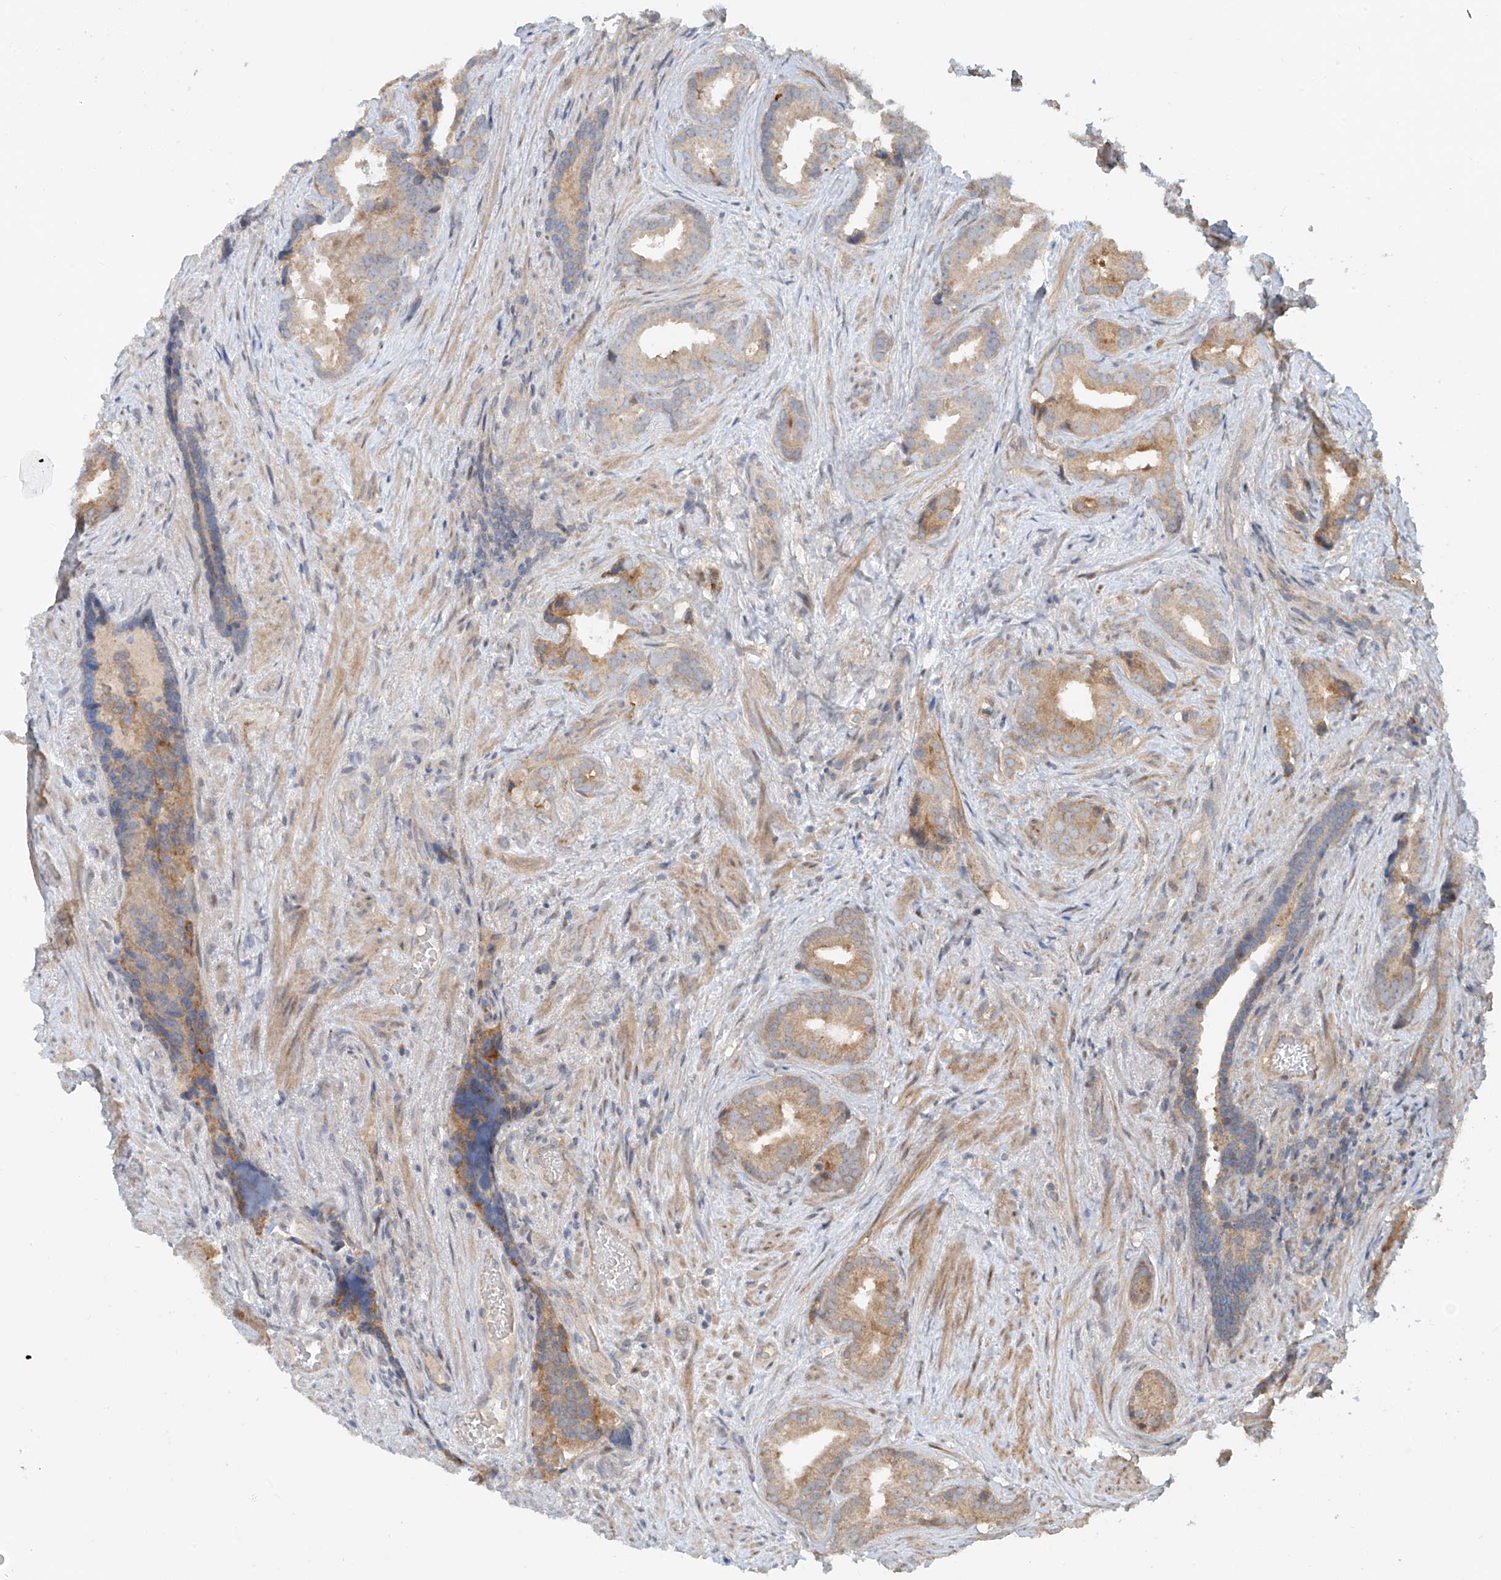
{"staining": {"intensity": "weak", "quantity": ">75%", "location": "cytoplasmic/membranous"}, "tissue": "prostate cancer", "cell_type": "Tumor cells", "image_type": "cancer", "snomed": [{"axis": "morphology", "description": "Adenocarcinoma, Low grade"}, {"axis": "topography", "description": "Prostate"}], "caption": "A high-resolution histopathology image shows immunohistochemistry staining of low-grade adenocarcinoma (prostate), which displays weak cytoplasmic/membranous staining in about >75% of tumor cells.", "gene": "TMEM61", "patient": {"sex": "male", "age": 71}}